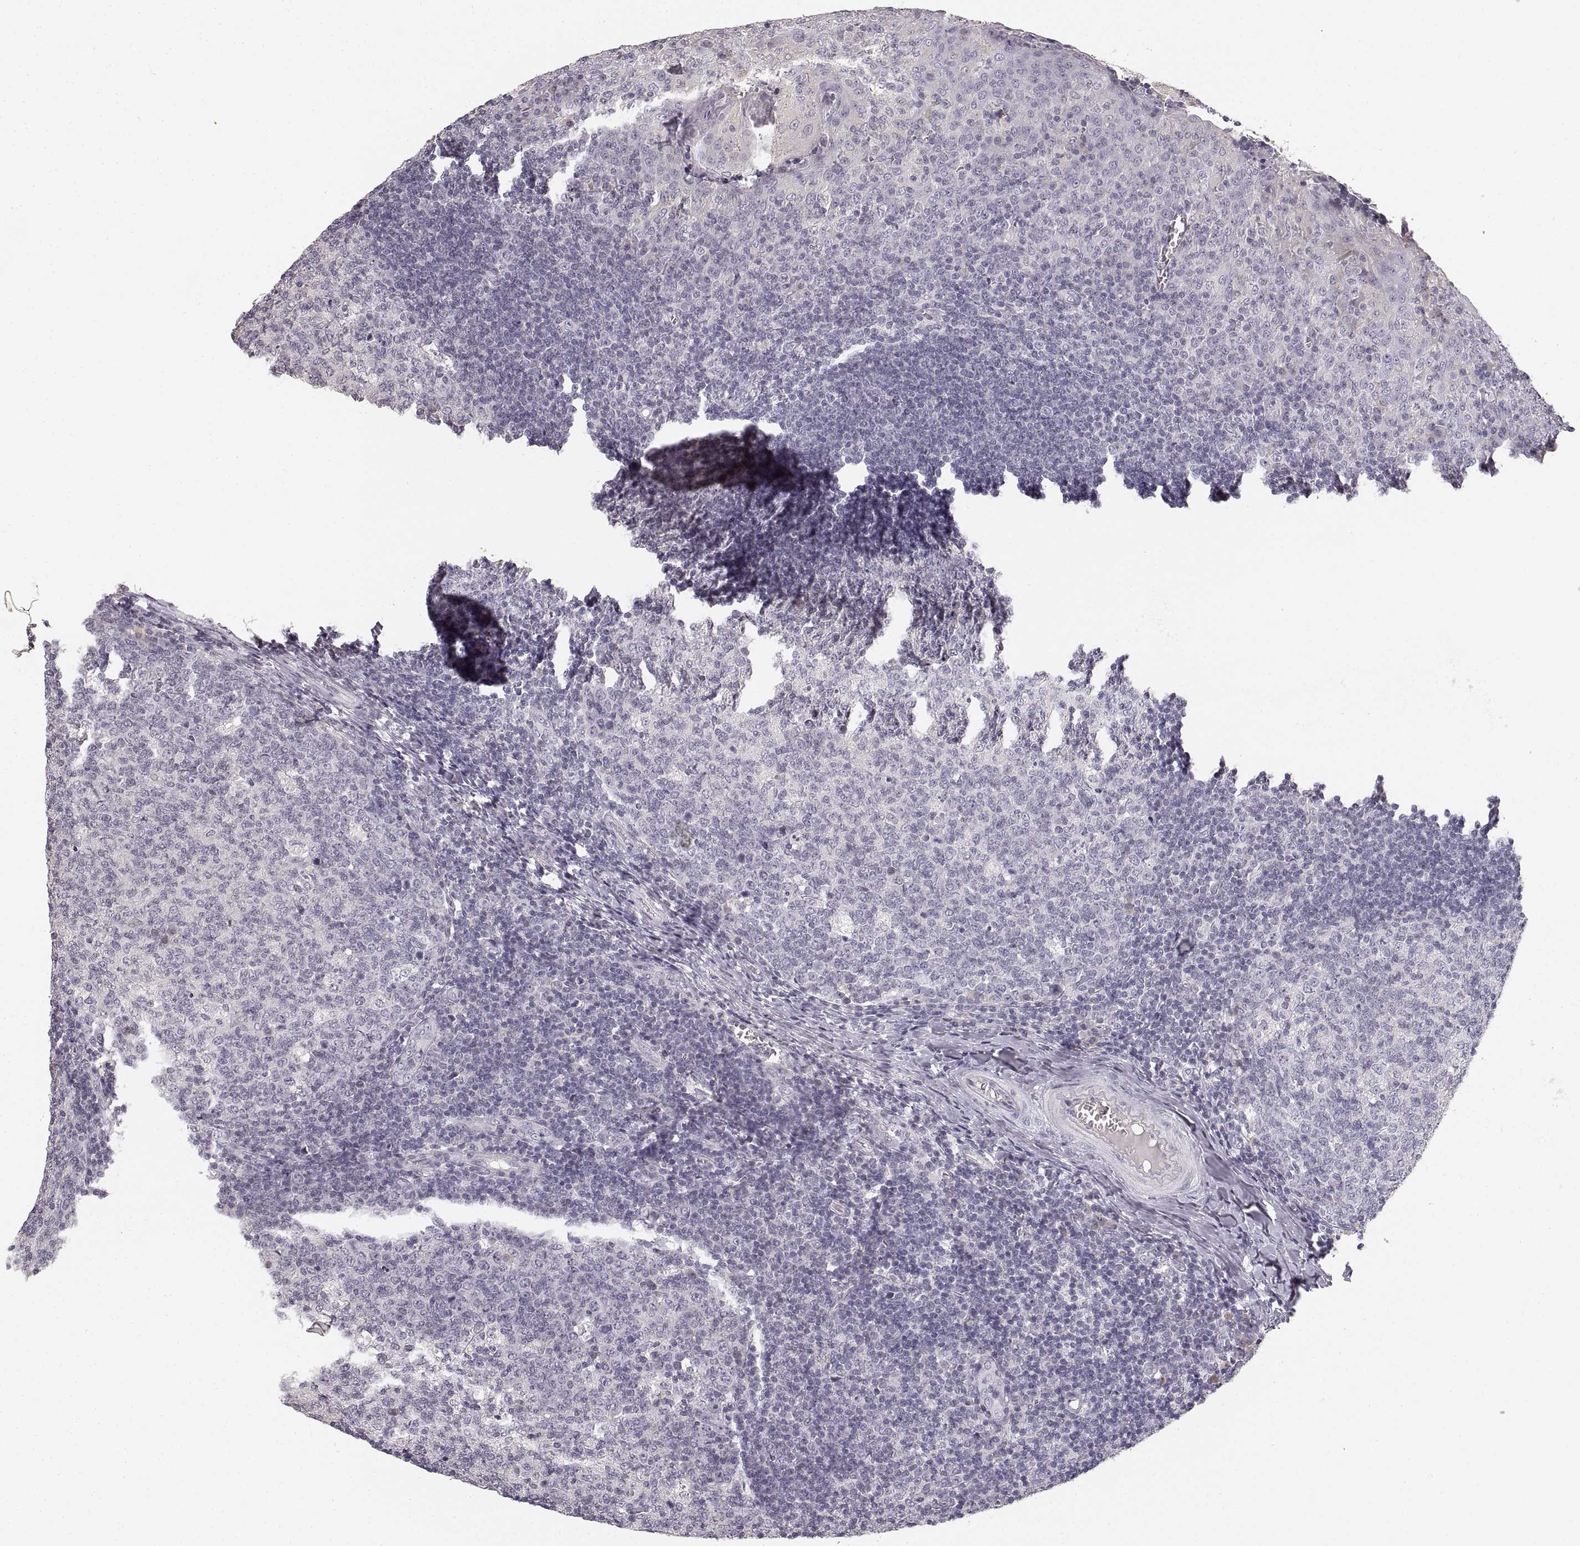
{"staining": {"intensity": "negative", "quantity": "none", "location": "none"}, "tissue": "tonsil", "cell_type": "Germinal center cells", "image_type": "normal", "snomed": [{"axis": "morphology", "description": "Normal tissue, NOS"}, {"axis": "topography", "description": "Tonsil"}], "caption": "There is no significant staining in germinal center cells of tonsil. Brightfield microscopy of immunohistochemistry (IHC) stained with DAB (3,3'-diaminobenzidine) (brown) and hematoxylin (blue), captured at high magnification.", "gene": "RUNDC3A", "patient": {"sex": "female", "age": 13}}